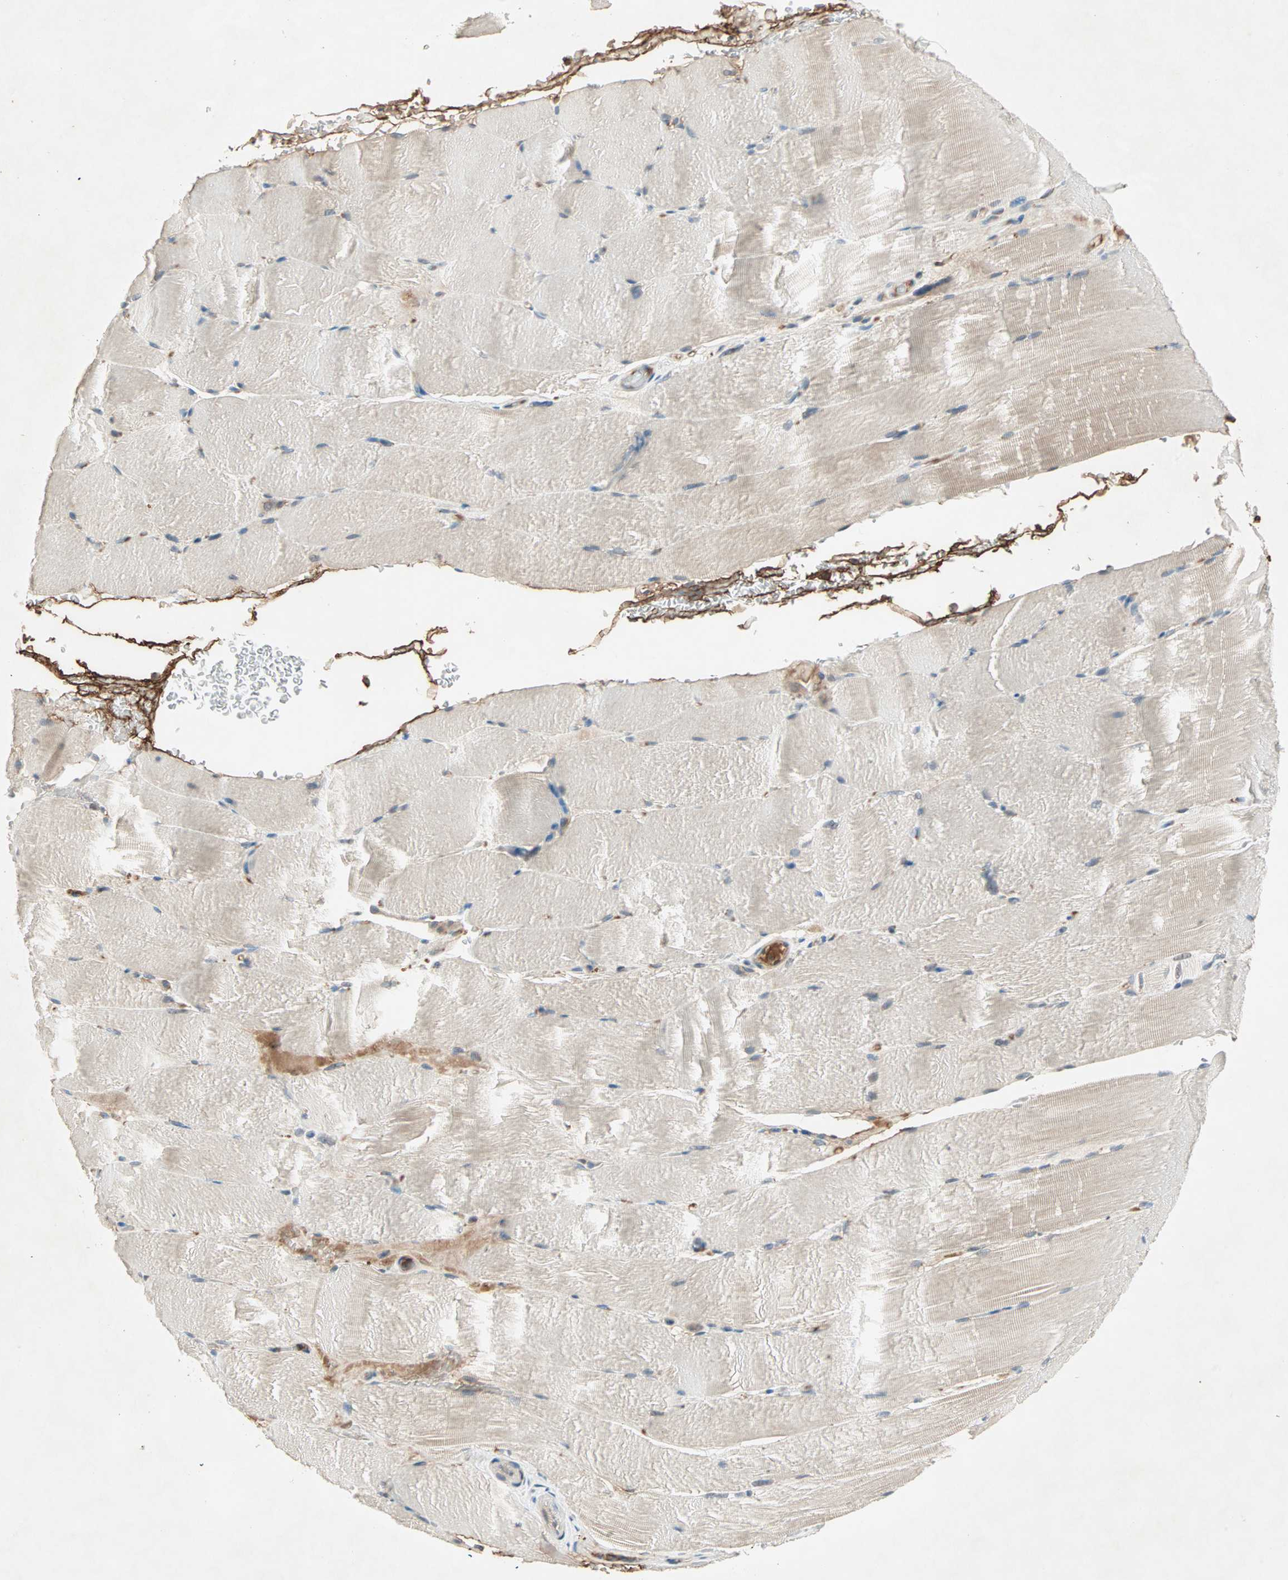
{"staining": {"intensity": "weak", "quantity": "25%-75%", "location": "cytoplasmic/membranous"}, "tissue": "skeletal muscle", "cell_type": "Myocytes", "image_type": "normal", "snomed": [{"axis": "morphology", "description": "Normal tissue, NOS"}, {"axis": "topography", "description": "Skeletal muscle"}, {"axis": "topography", "description": "Parathyroid gland"}], "caption": "Skeletal muscle stained with IHC reveals weak cytoplasmic/membranous positivity in about 25%-75% of myocytes. (brown staining indicates protein expression, while blue staining denotes nuclei).", "gene": "TEC", "patient": {"sex": "female", "age": 37}}